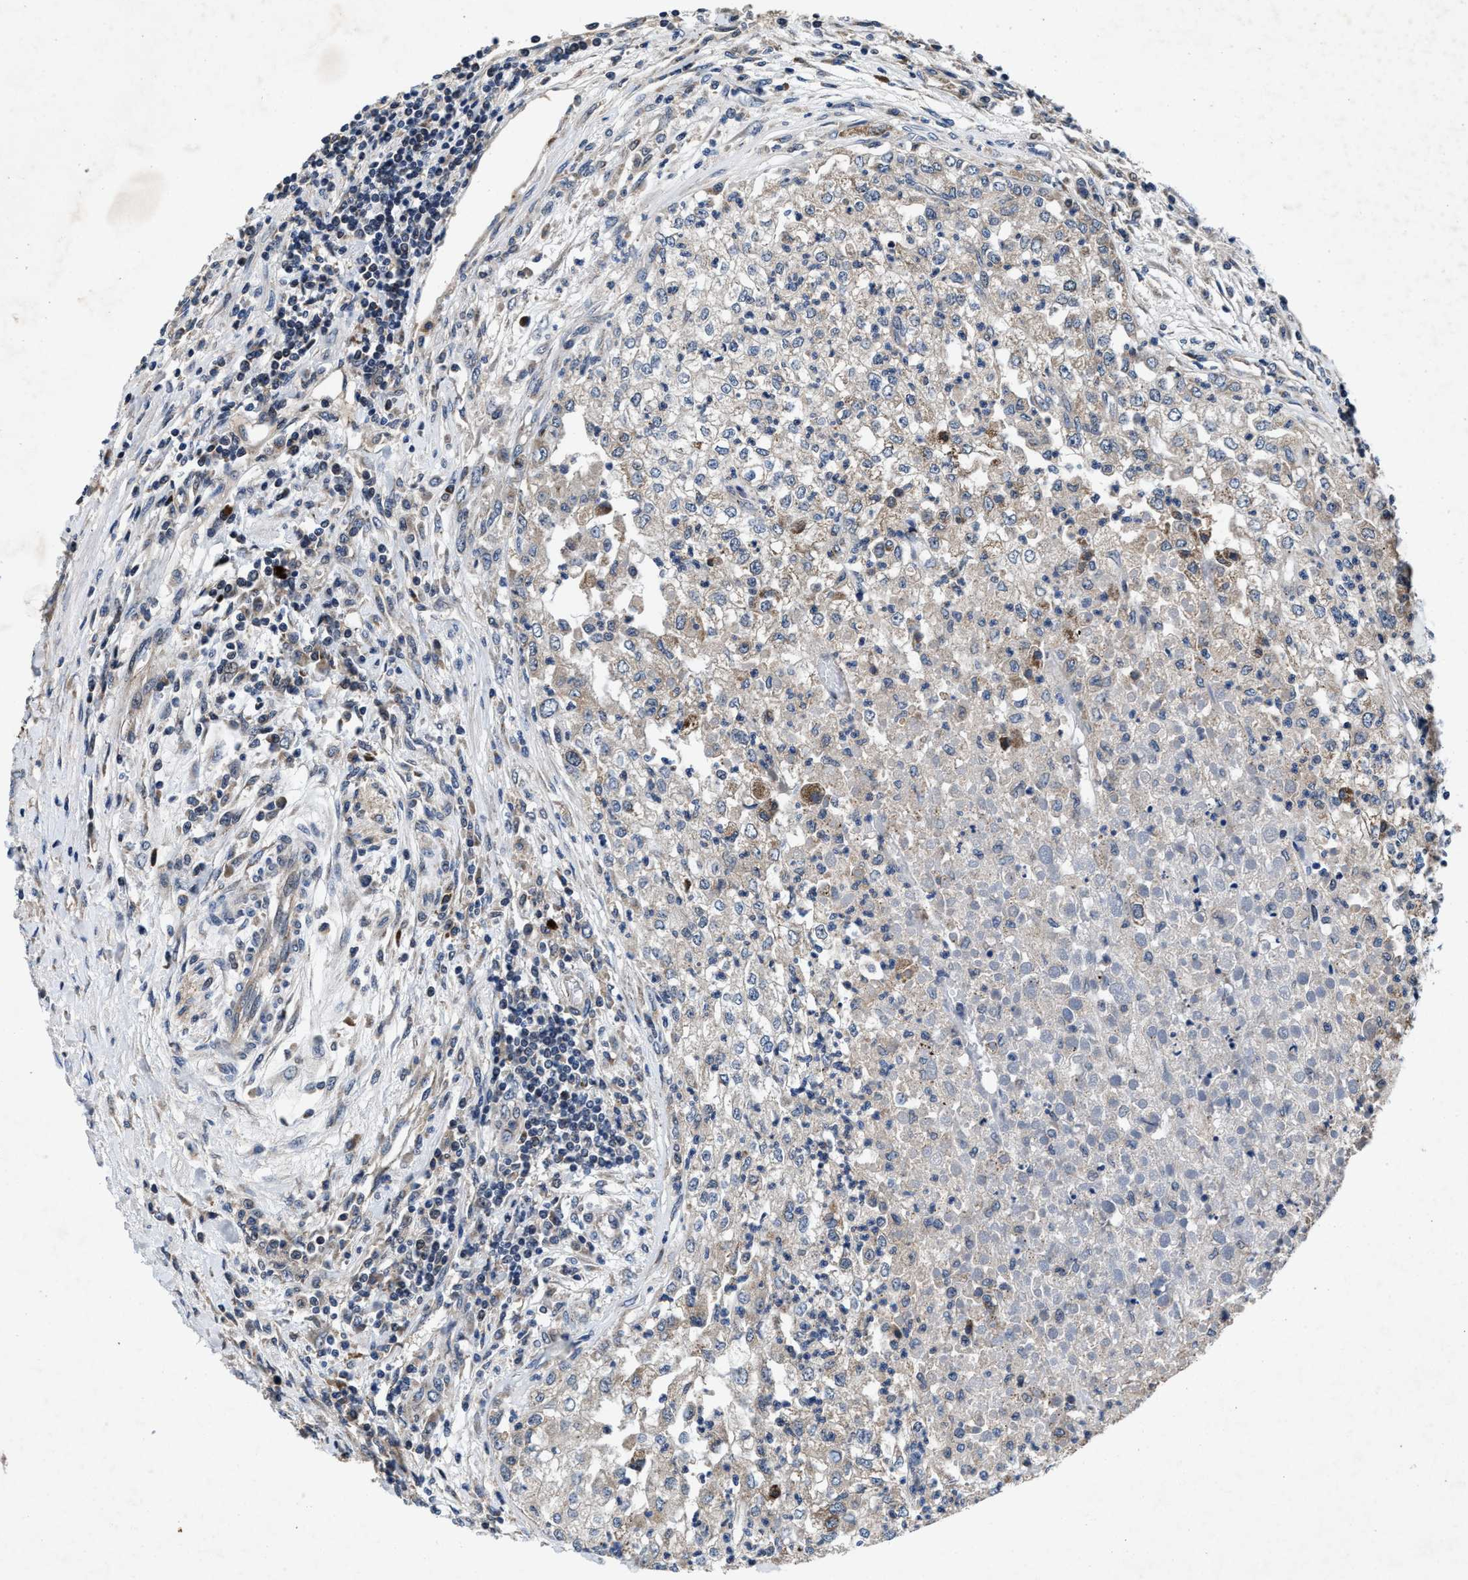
{"staining": {"intensity": "moderate", "quantity": "<25%", "location": "cytoplasmic/membranous"}, "tissue": "renal cancer", "cell_type": "Tumor cells", "image_type": "cancer", "snomed": [{"axis": "morphology", "description": "Adenocarcinoma, NOS"}, {"axis": "topography", "description": "Kidney"}], "caption": "Renal cancer stained for a protein (brown) shows moderate cytoplasmic/membranous positive positivity in about <25% of tumor cells.", "gene": "TMEM53", "patient": {"sex": "female", "age": 54}}